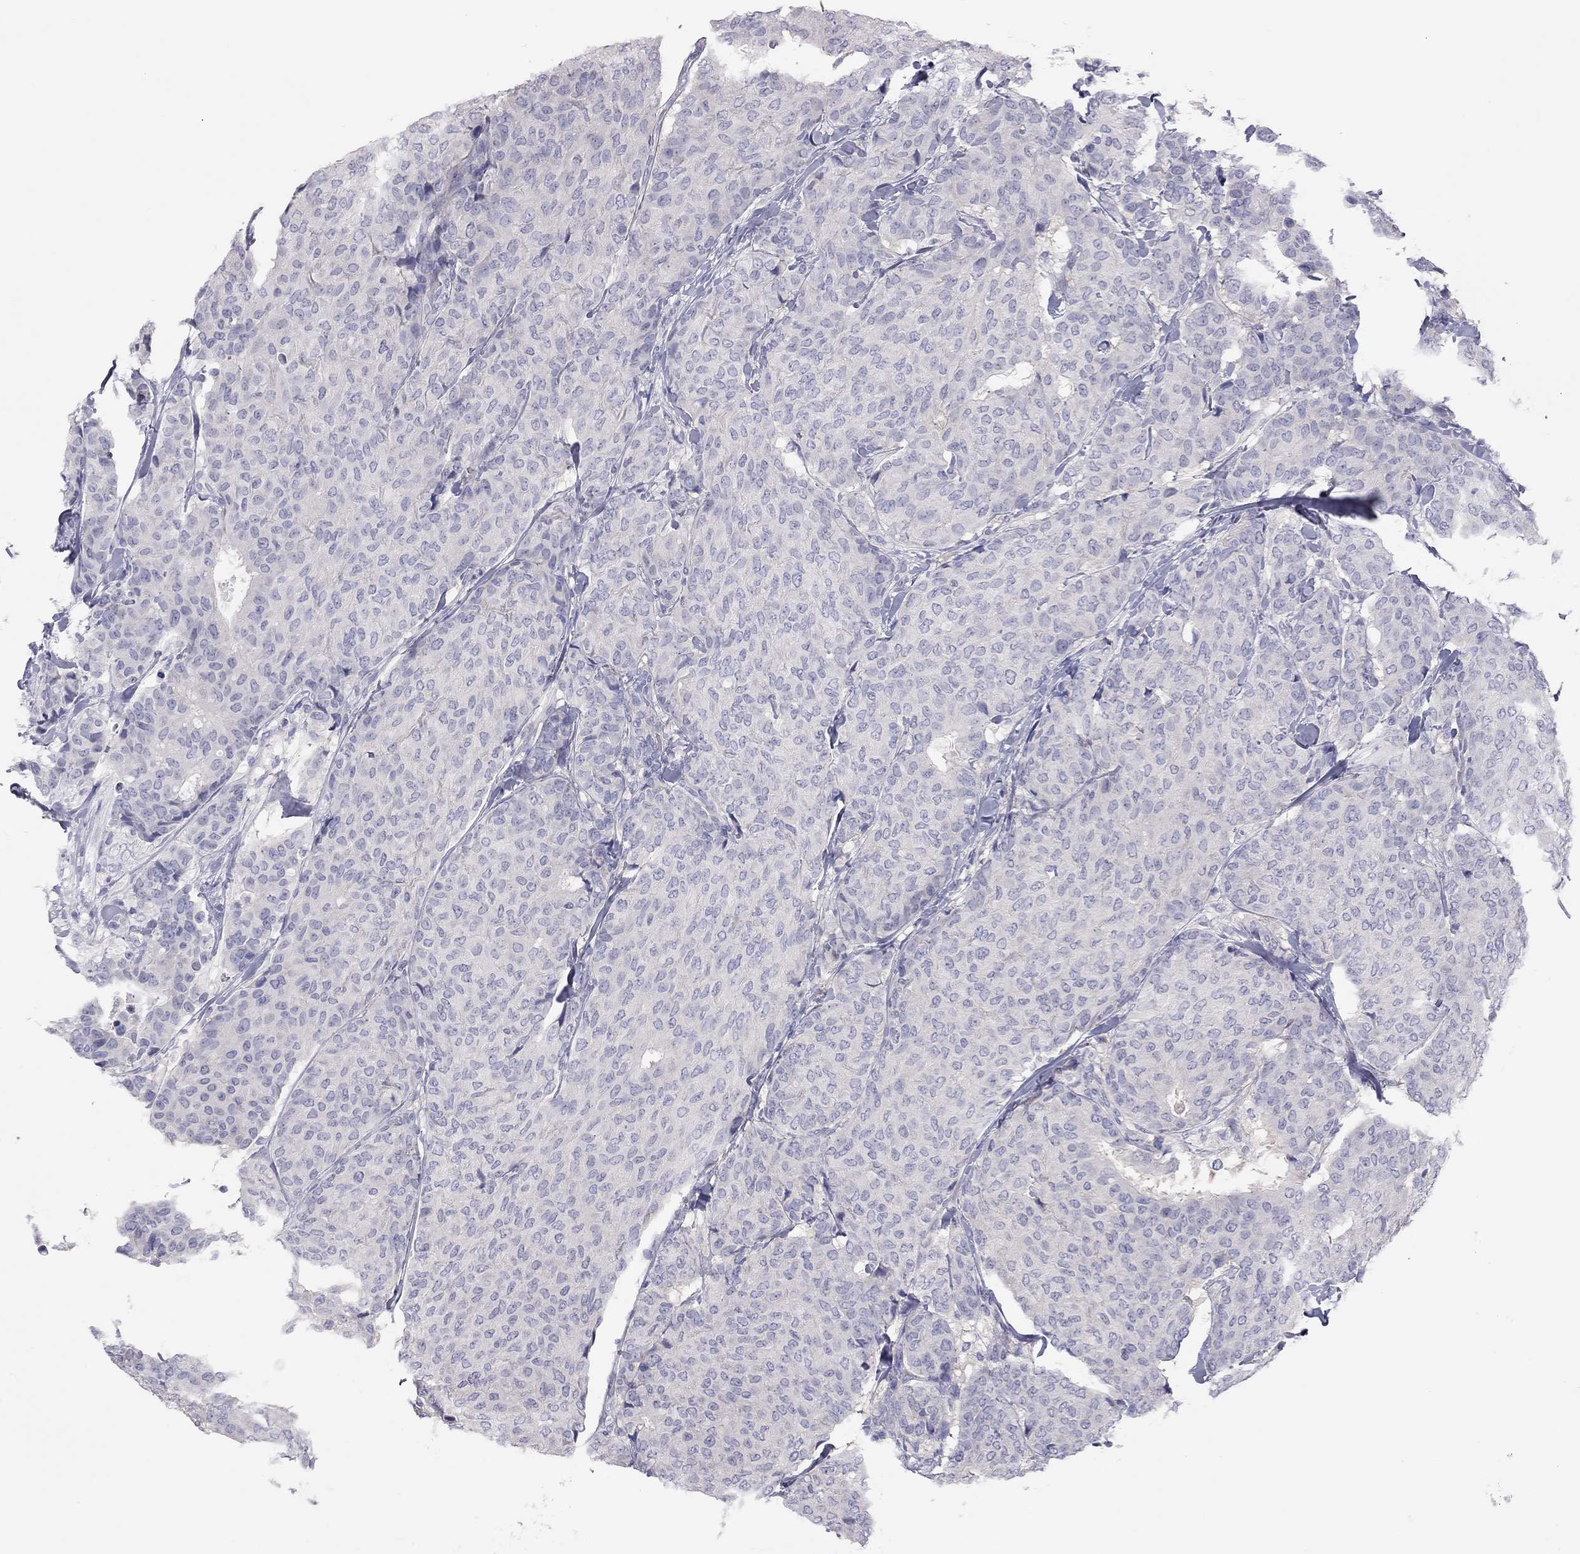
{"staining": {"intensity": "negative", "quantity": "none", "location": "none"}, "tissue": "breast cancer", "cell_type": "Tumor cells", "image_type": "cancer", "snomed": [{"axis": "morphology", "description": "Duct carcinoma"}, {"axis": "topography", "description": "Breast"}], "caption": "A photomicrograph of breast intraductal carcinoma stained for a protein shows no brown staining in tumor cells. (Brightfield microscopy of DAB IHC at high magnification).", "gene": "ADCYAP1", "patient": {"sex": "female", "age": 75}}